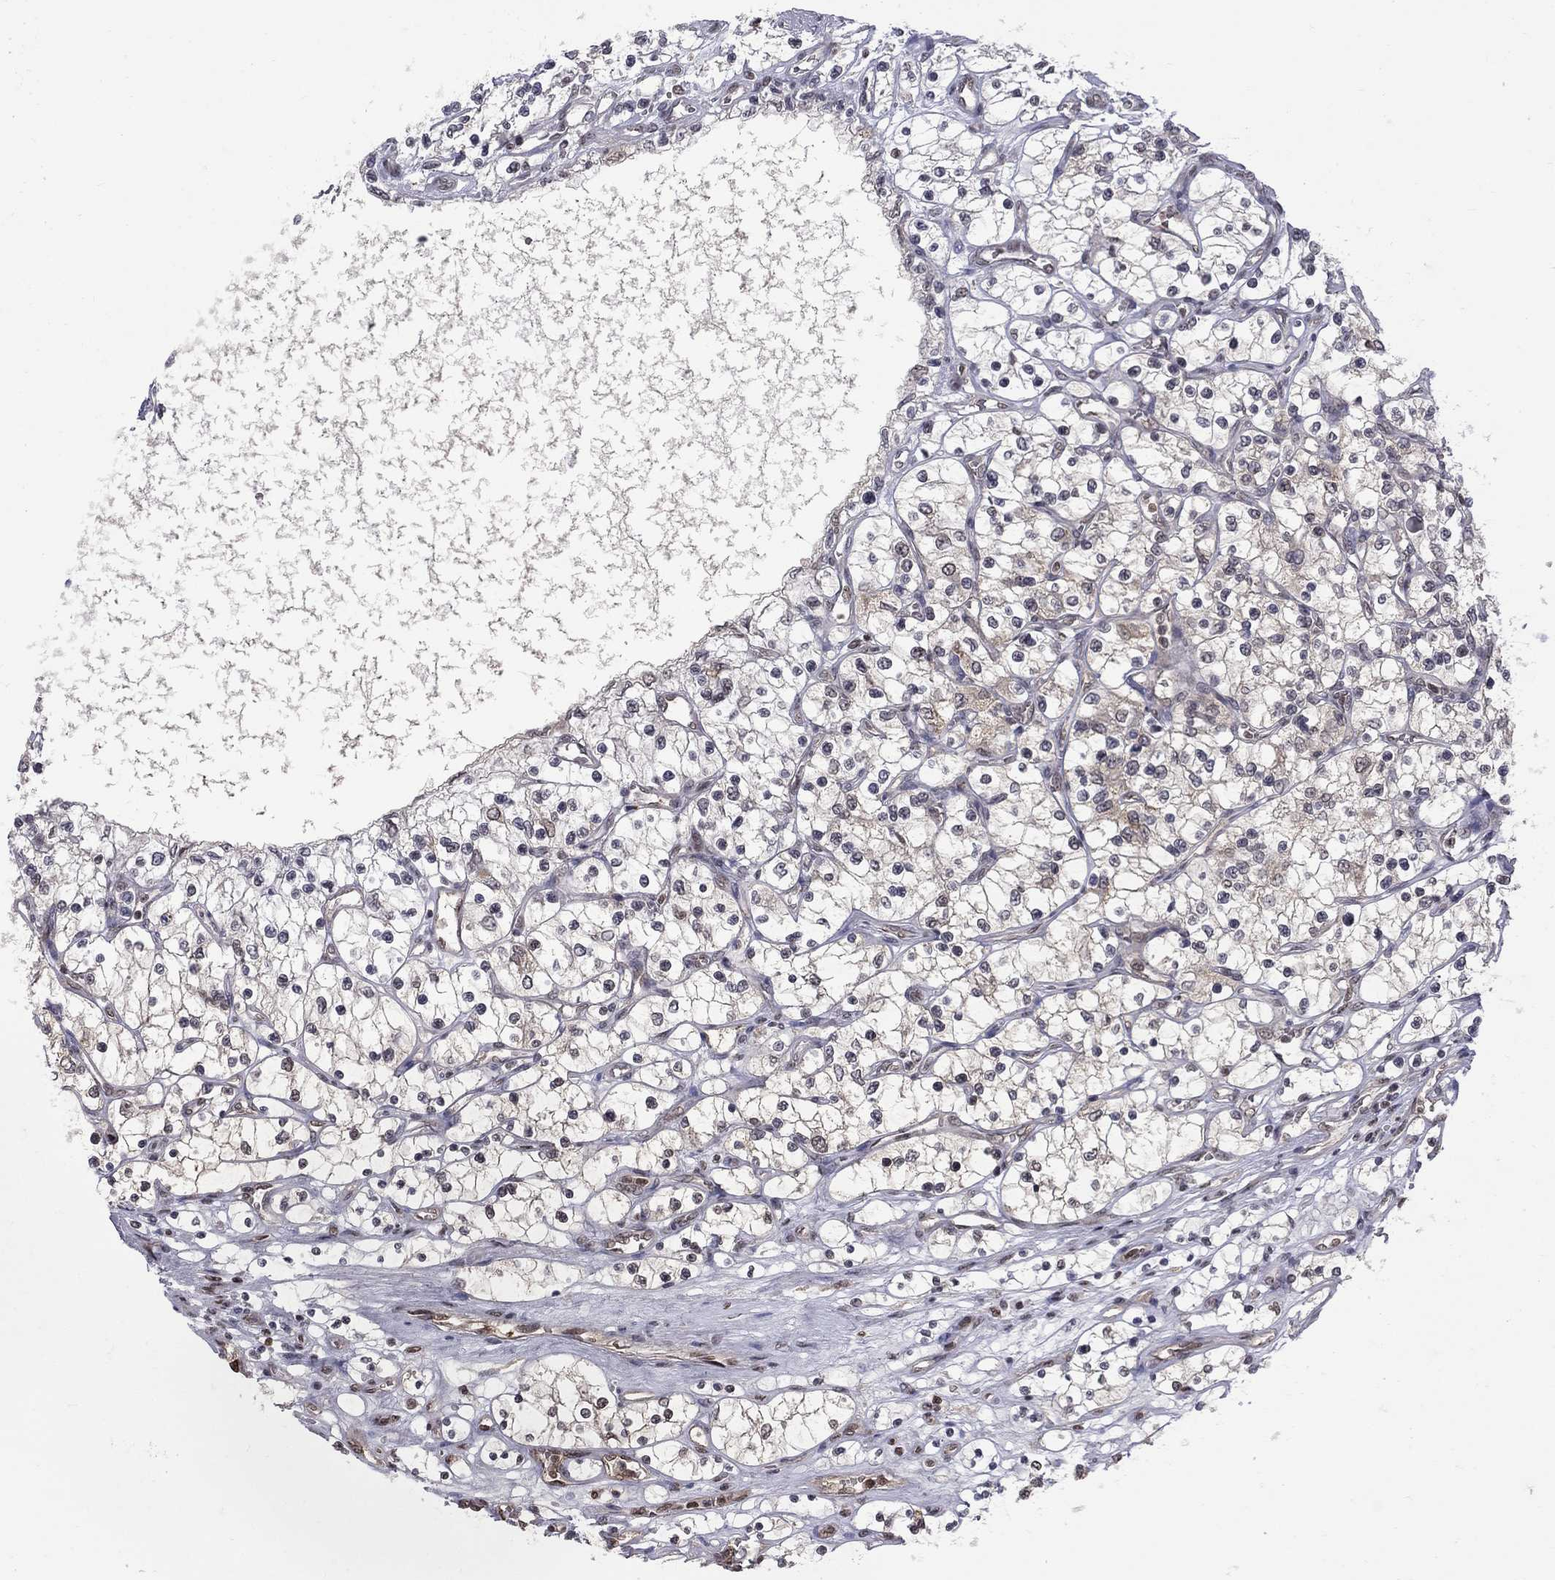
{"staining": {"intensity": "negative", "quantity": "none", "location": "none"}, "tissue": "renal cancer", "cell_type": "Tumor cells", "image_type": "cancer", "snomed": [{"axis": "morphology", "description": "Adenocarcinoma, NOS"}, {"axis": "topography", "description": "Kidney"}], "caption": "A photomicrograph of renal adenocarcinoma stained for a protein shows no brown staining in tumor cells.", "gene": "RFWD3", "patient": {"sex": "female", "age": 69}}